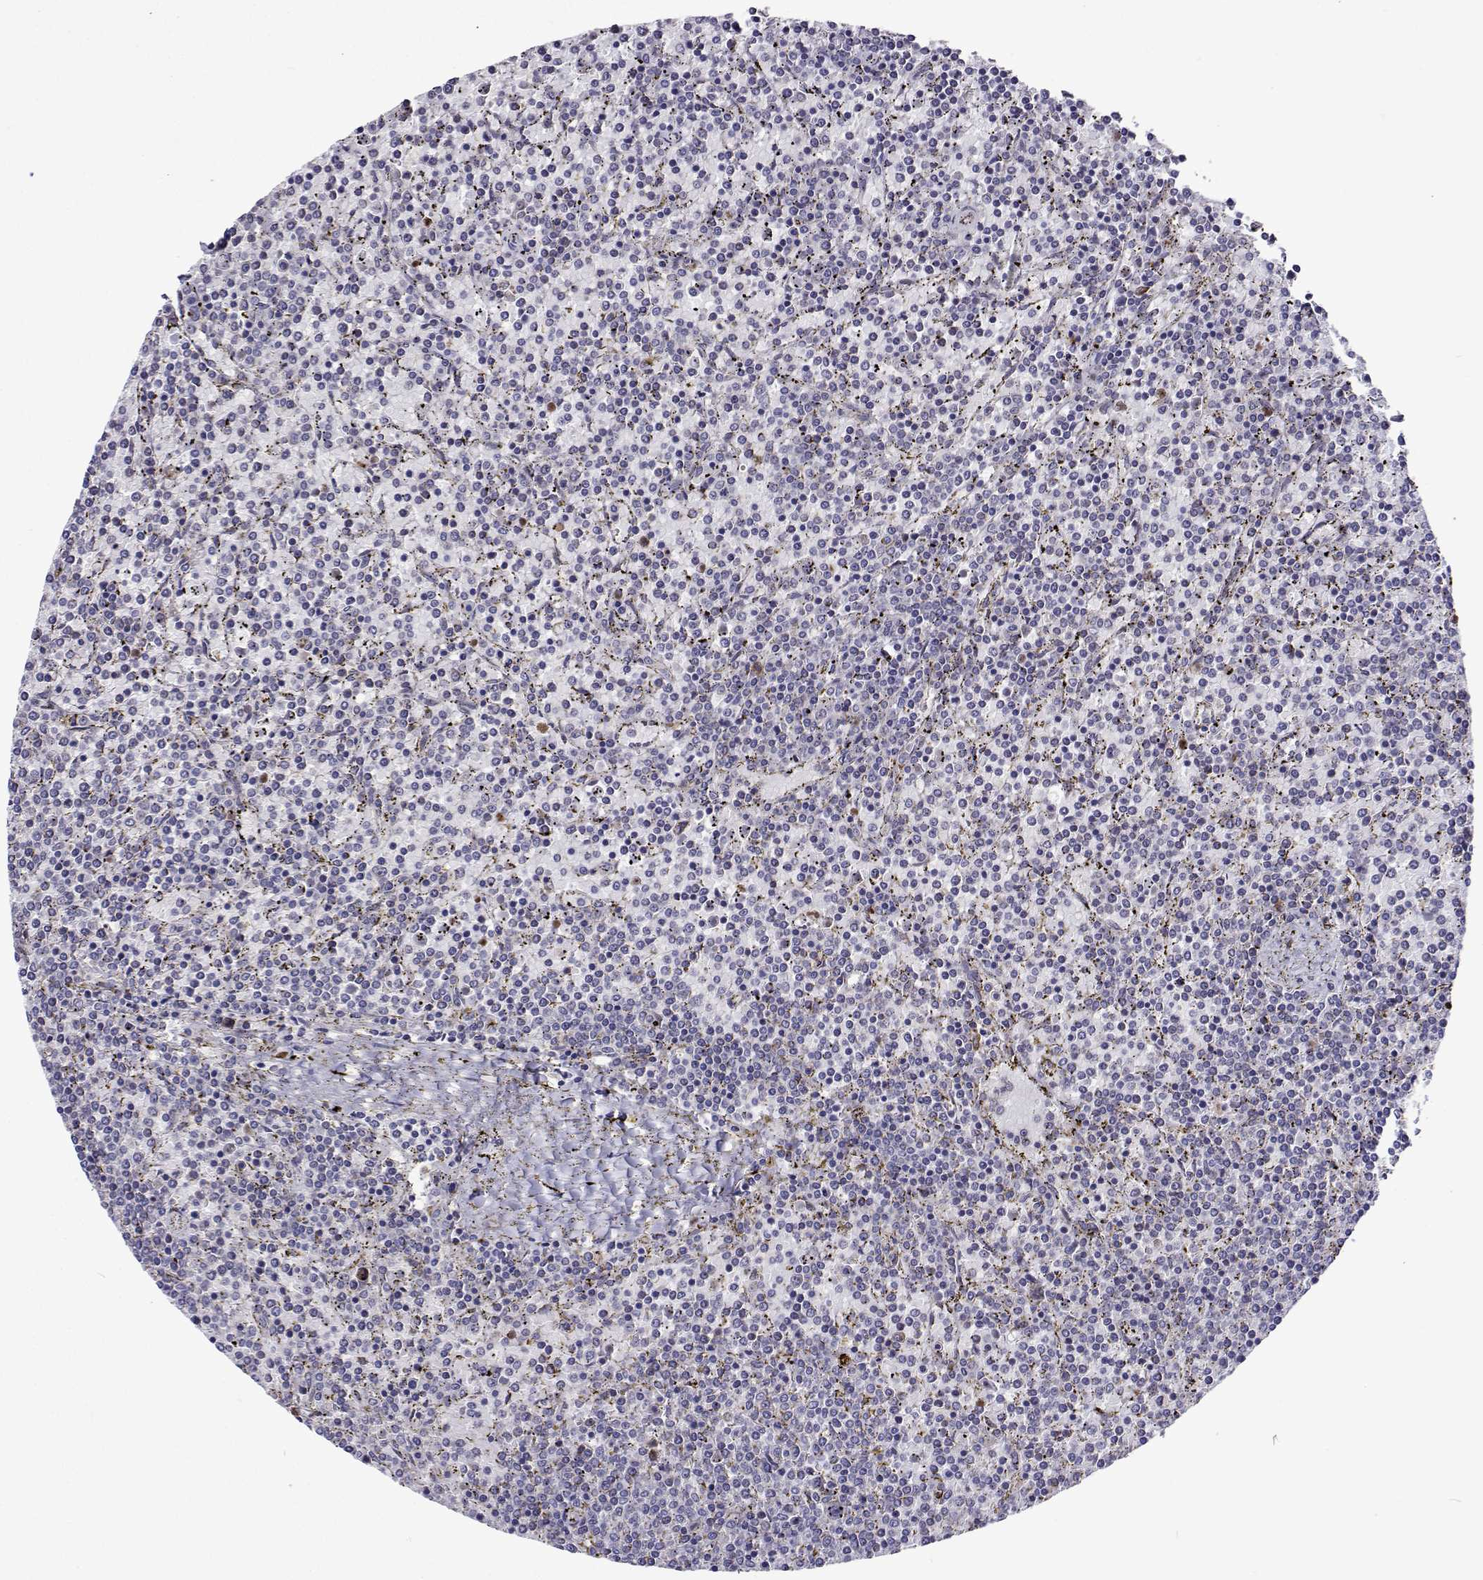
{"staining": {"intensity": "negative", "quantity": "none", "location": "none"}, "tissue": "lymphoma", "cell_type": "Tumor cells", "image_type": "cancer", "snomed": [{"axis": "morphology", "description": "Malignant lymphoma, non-Hodgkin's type, Low grade"}, {"axis": "topography", "description": "Spleen"}], "caption": "Lymphoma was stained to show a protein in brown. There is no significant staining in tumor cells.", "gene": "TARBP2", "patient": {"sex": "female", "age": 77}}